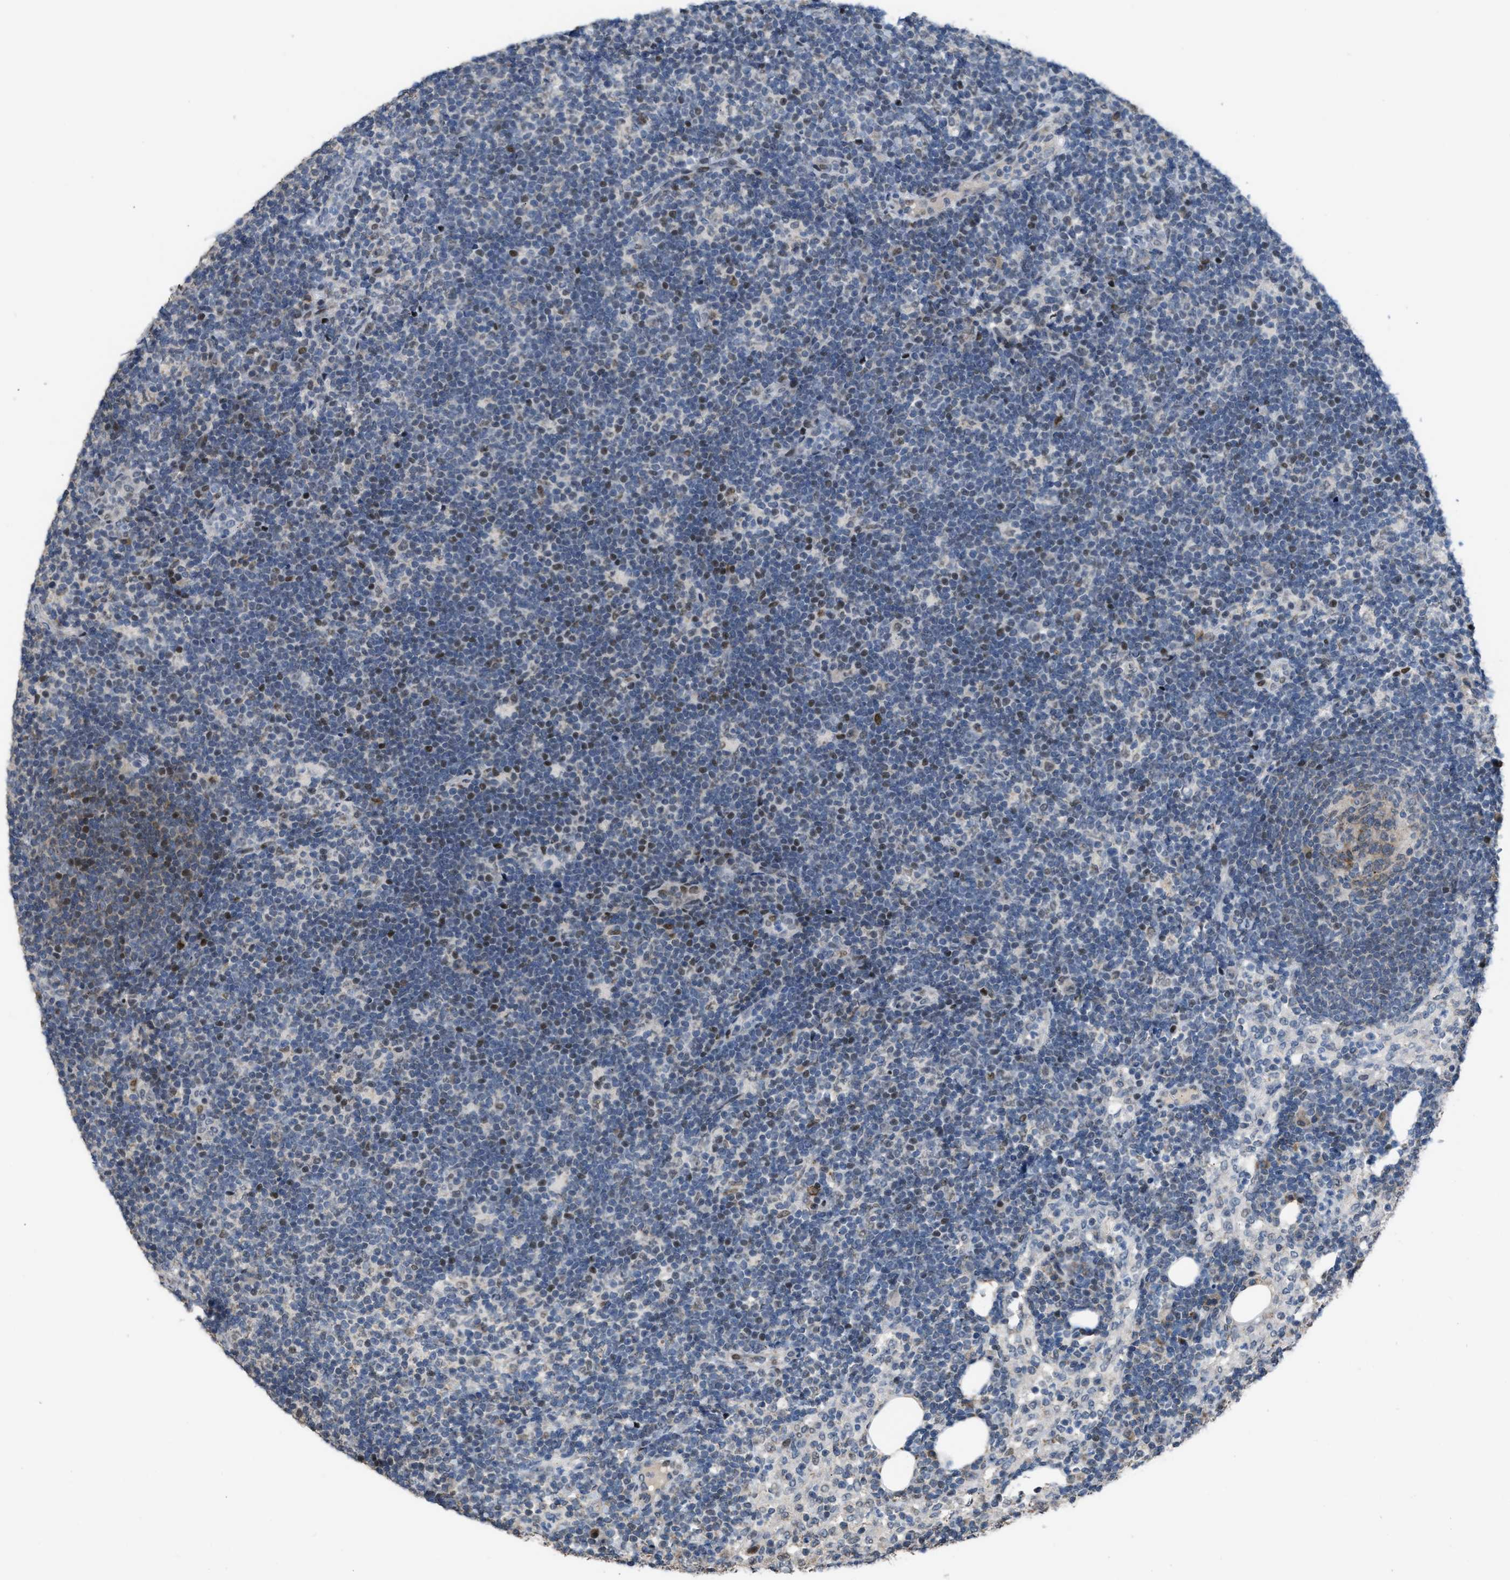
{"staining": {"intensity": "moderate", "quantity": "<25%", "location": "cytoplasmic/membranous,nuclear"}, "tissue": "lymph node", "cell_type": "Germinal center cells", "image_type": "normal", "snomed": [{"axis": "morphology", "description": "Normal tissue, NOS"}, {"axis": "morphology", "description": "Carcinoid, malignant, NOS"}, {"axis": "topography", "description": "Lymph node"}], "caption": "High-power microscopy captured an immunohistochemistry photomicrograph of unremarkable lymph node, revealing moderate cytoplasmic/membranous,nuclear expression in approximately <25% of germinal center cells. (DAB (3,3'-diaminobenzidine) IHC, brown staining for protein, blue staining for nuclei).", "gene": "SETDB1", "patient": {"sex": "male", "age": 47}}